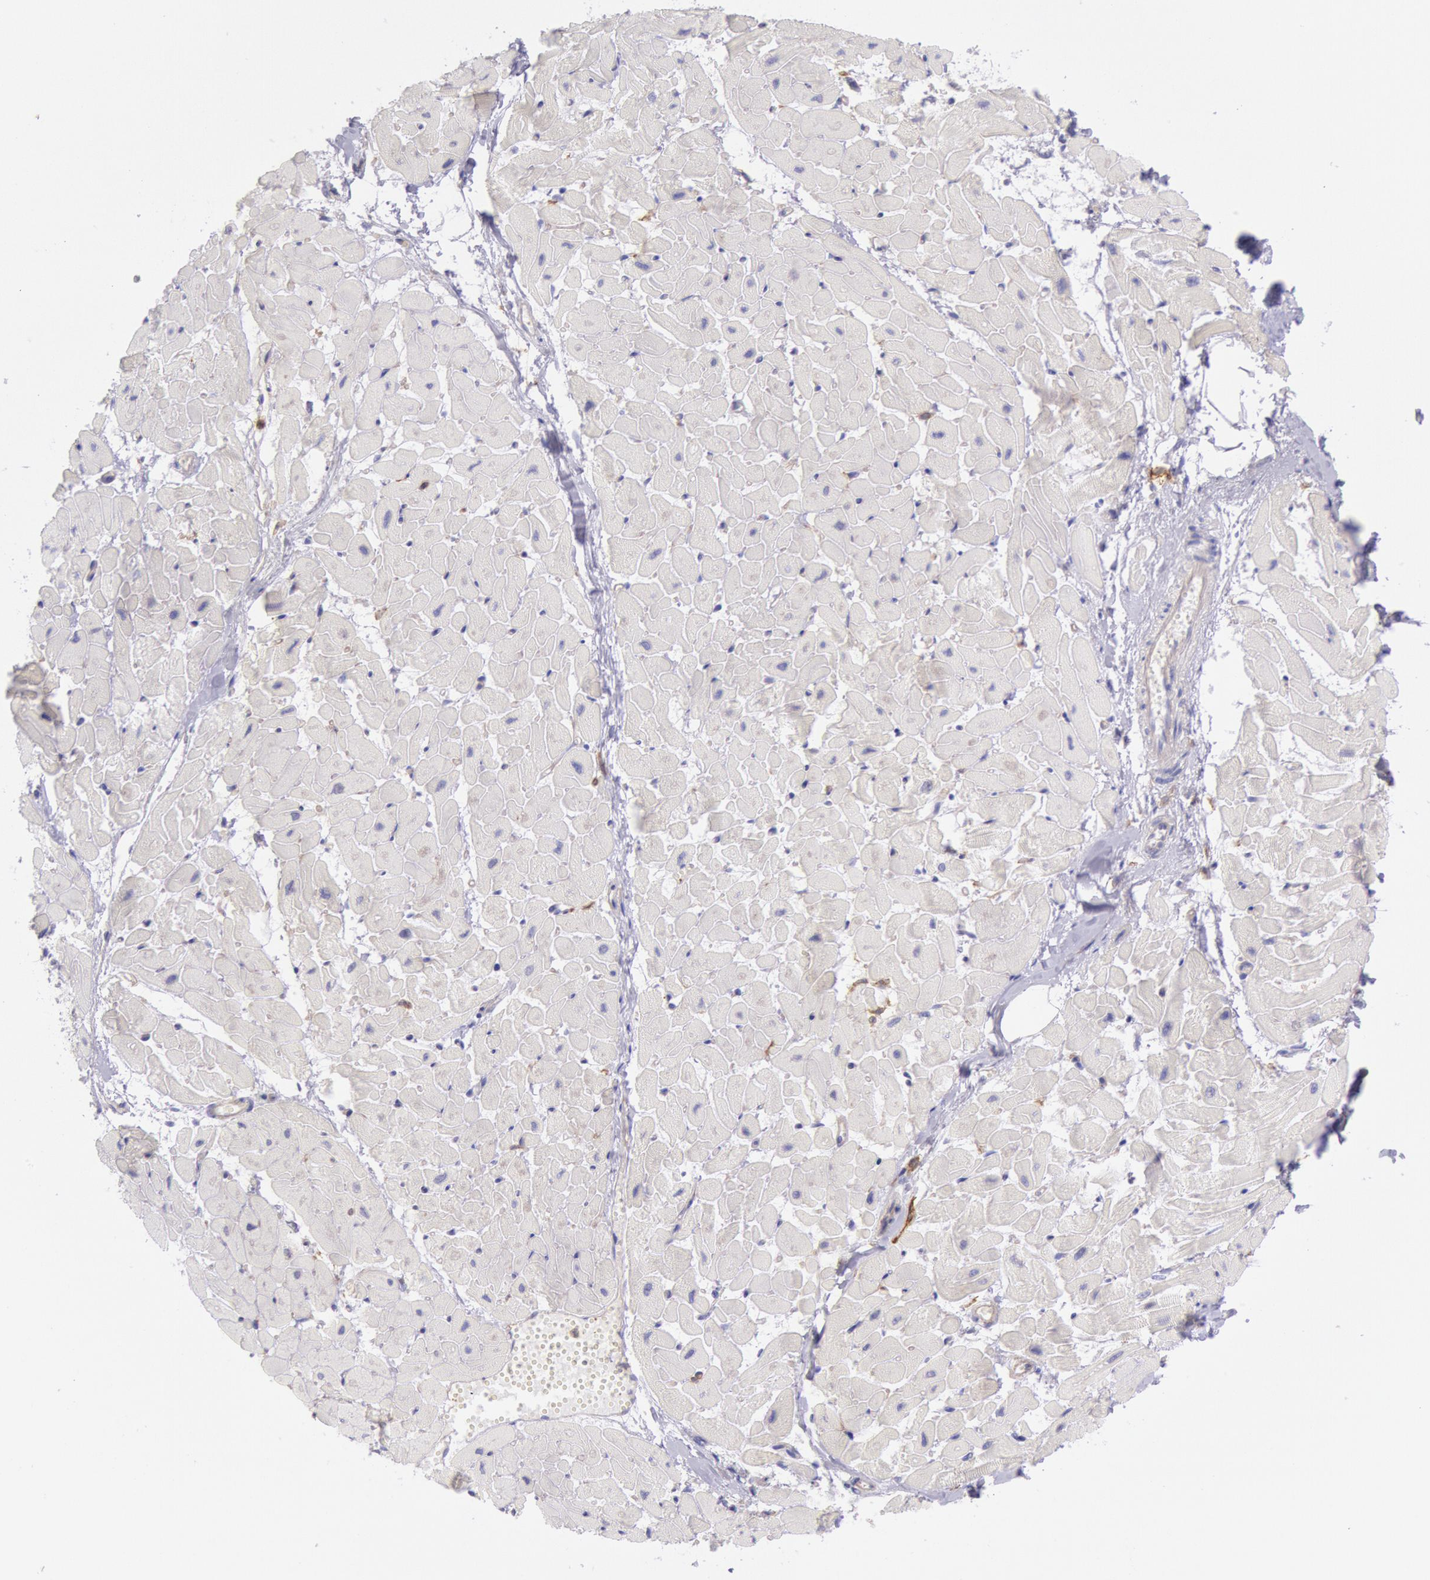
{"staining": {"intensity": "negative", "quantity": "none", "location": "none"}, "tissue": "heart muscle", "cell_type": "Cardiomyocytes", "image_type": "normal", "snomed": [{"axis": "morphology", "description": "Normal tissue, NOS"}, {"axis": "topography", "description": "Heart"}], "caption": "Immunohistochemistry (IHC) of normal heart muscle exhibits no positivity in cardiomyocytes.", "gene": "LYN", "patient": {"sex": "female", "age": 19}}